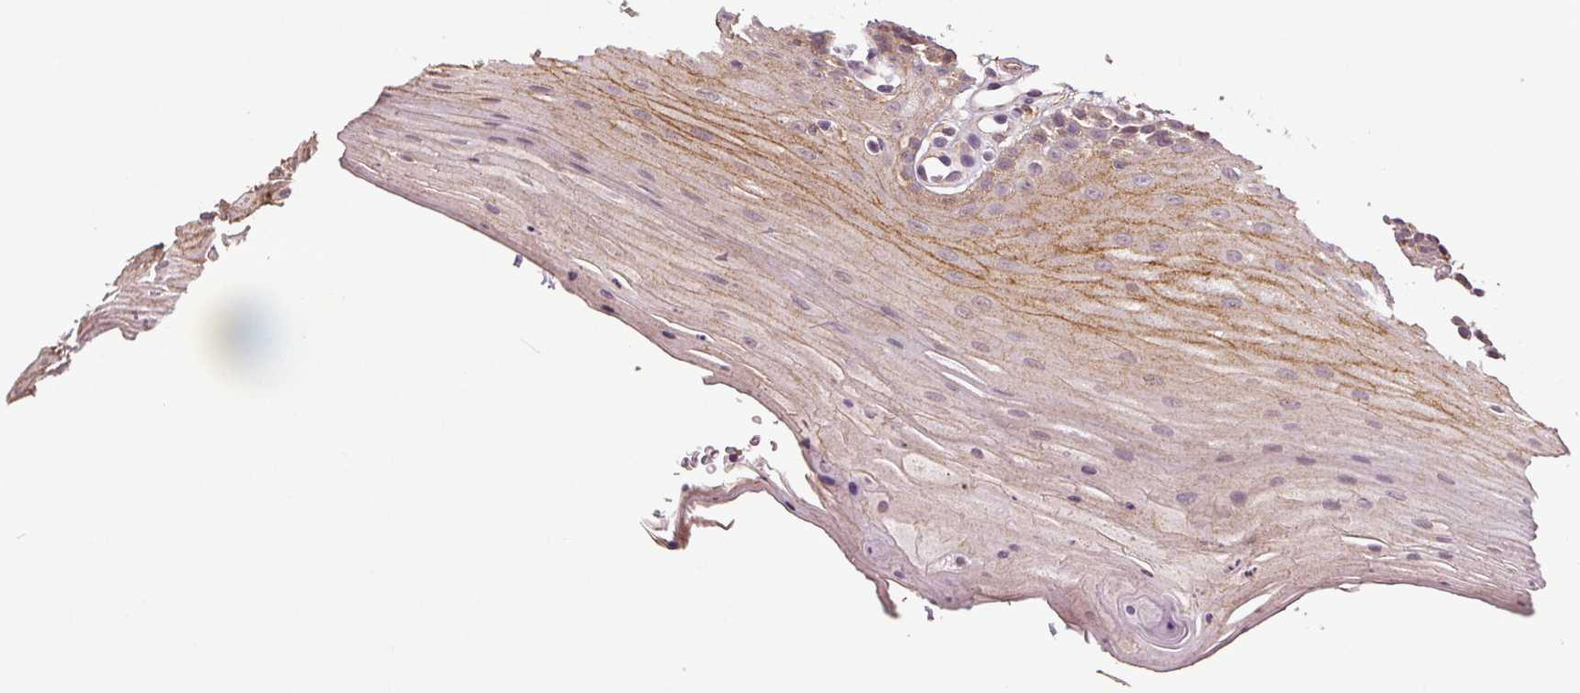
{"staining": {"intensity": "moderate", "quantity": "25%-75%", "location": "cytoplasmic/membranous"}, "tissue": "oral mucosa", "cell_type": "Squamous epithelial cells", "image_type": "normal", "snomed": [{"axis": "morphology", "description": "Normal tissue, NOS"}, {"axis": "morphology", "description": "Squamous cell carcinoma, NOS"}, {"axis": "topography", "description": "Oral tissue"}, {"axis": "topography", "description": "Tounge, NOS"}, {"axis": "topography", "description": "Head-Neck"}], "caption": "Oral mucosa stained with DAB (3,3'-diaminobenzidine) immunohistochemistry exhibits medium levels of moderate cytoplasmic/membranous positivity in about 25%-75% of squamous epithelial cells. The staining was performed using DAB to visualize the protein expression in brown, while the nuclei were stained in blue with hematoxylin (Magnification: 20x).", "gene": "EPHB3", "patient": {"sex": "male", "age": 62}}